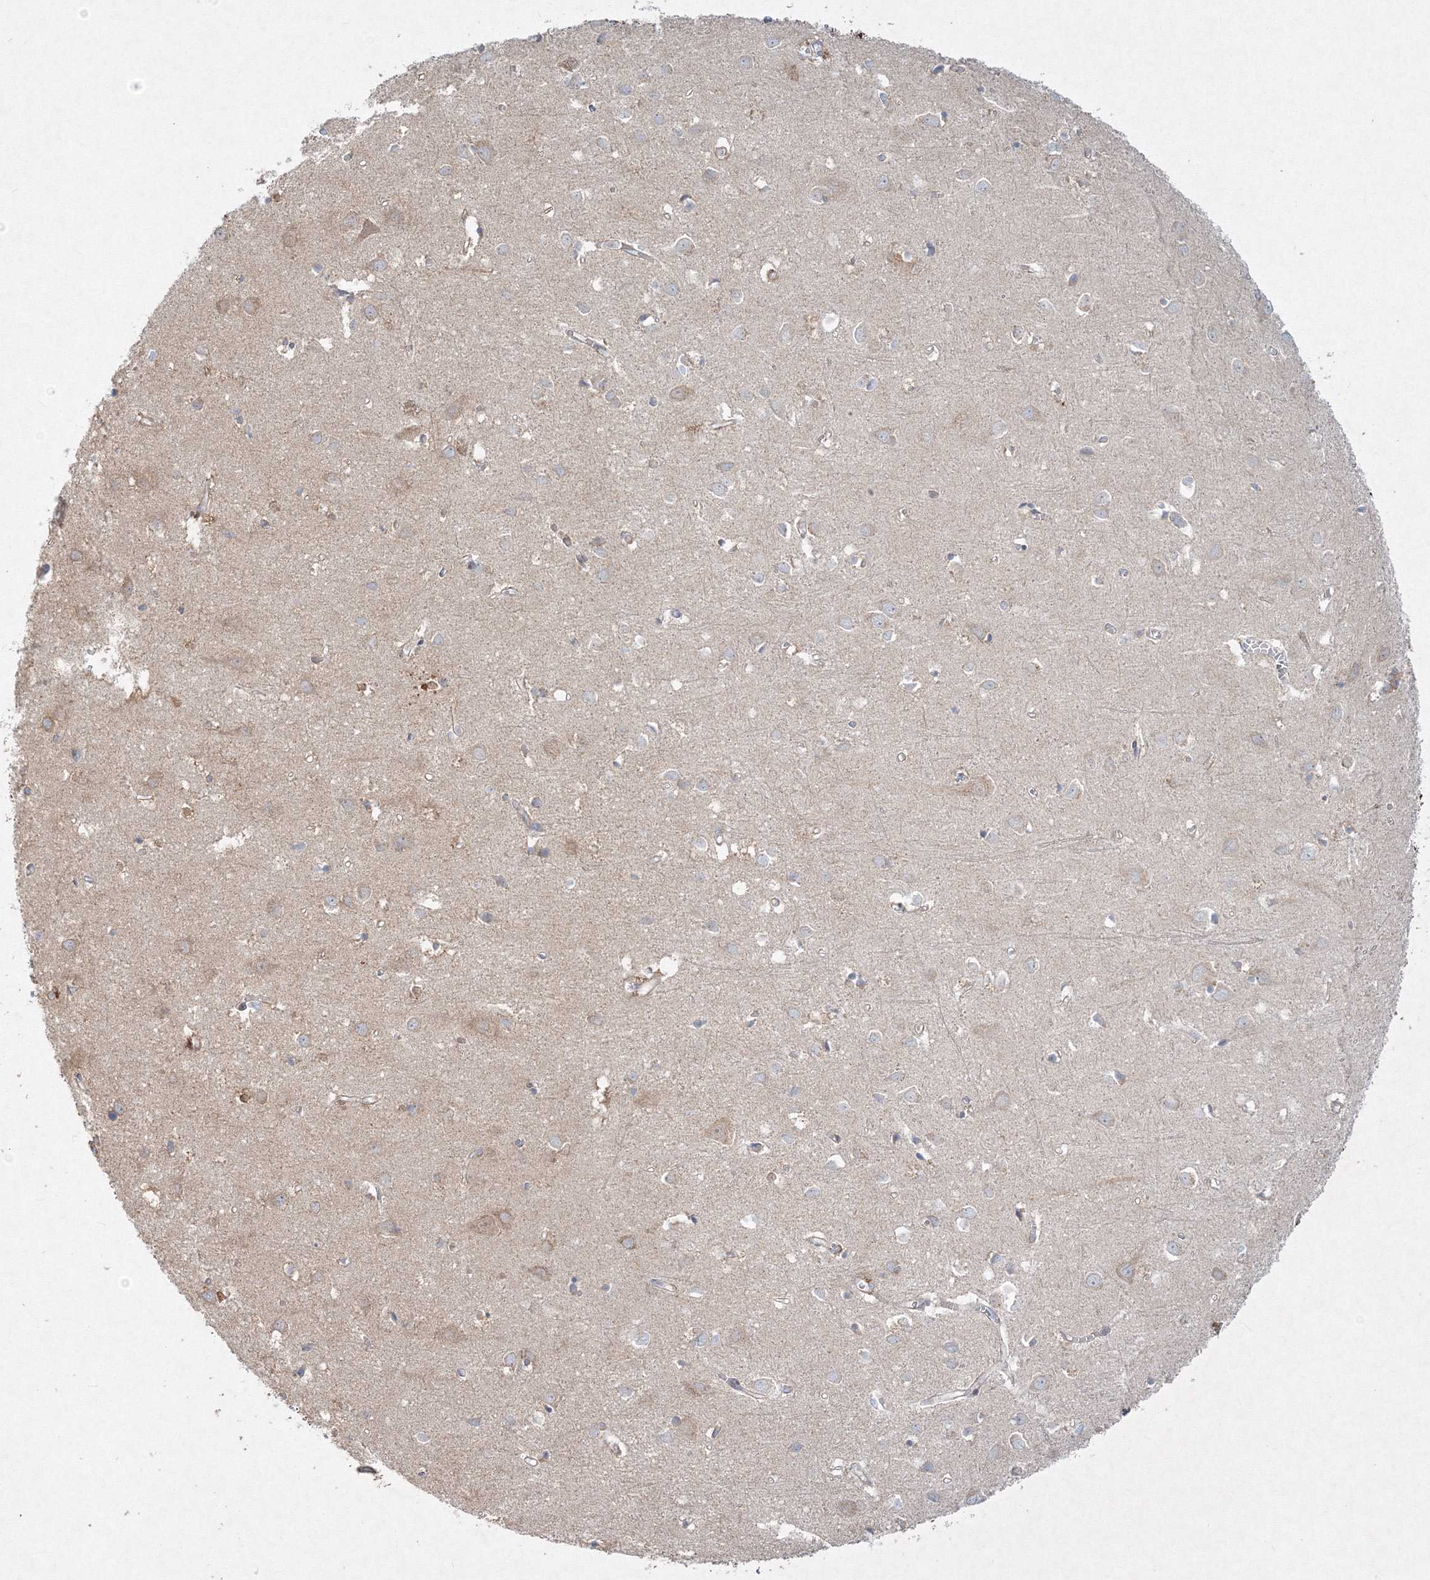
{"staining": {"intensity": "weak", "quantity": "<25%", "location": "cytoplasmic/membranous"}, "tissue": "cerebral cortex", "cell_type": "Endothelial cells", "image_type": "normal", "snomed": [{"axis": "morphology", "description": "Normal tissue, NOS"}, {"axis": "topography", "description": "Cerebral cortex"}], "caption": "This is a micrograph of IHC staining of normal cerebral cortex, which shows no positivity in endothelial cells.", "gene": "WDR49", "patient": {"sex": "female", "age": 64}}